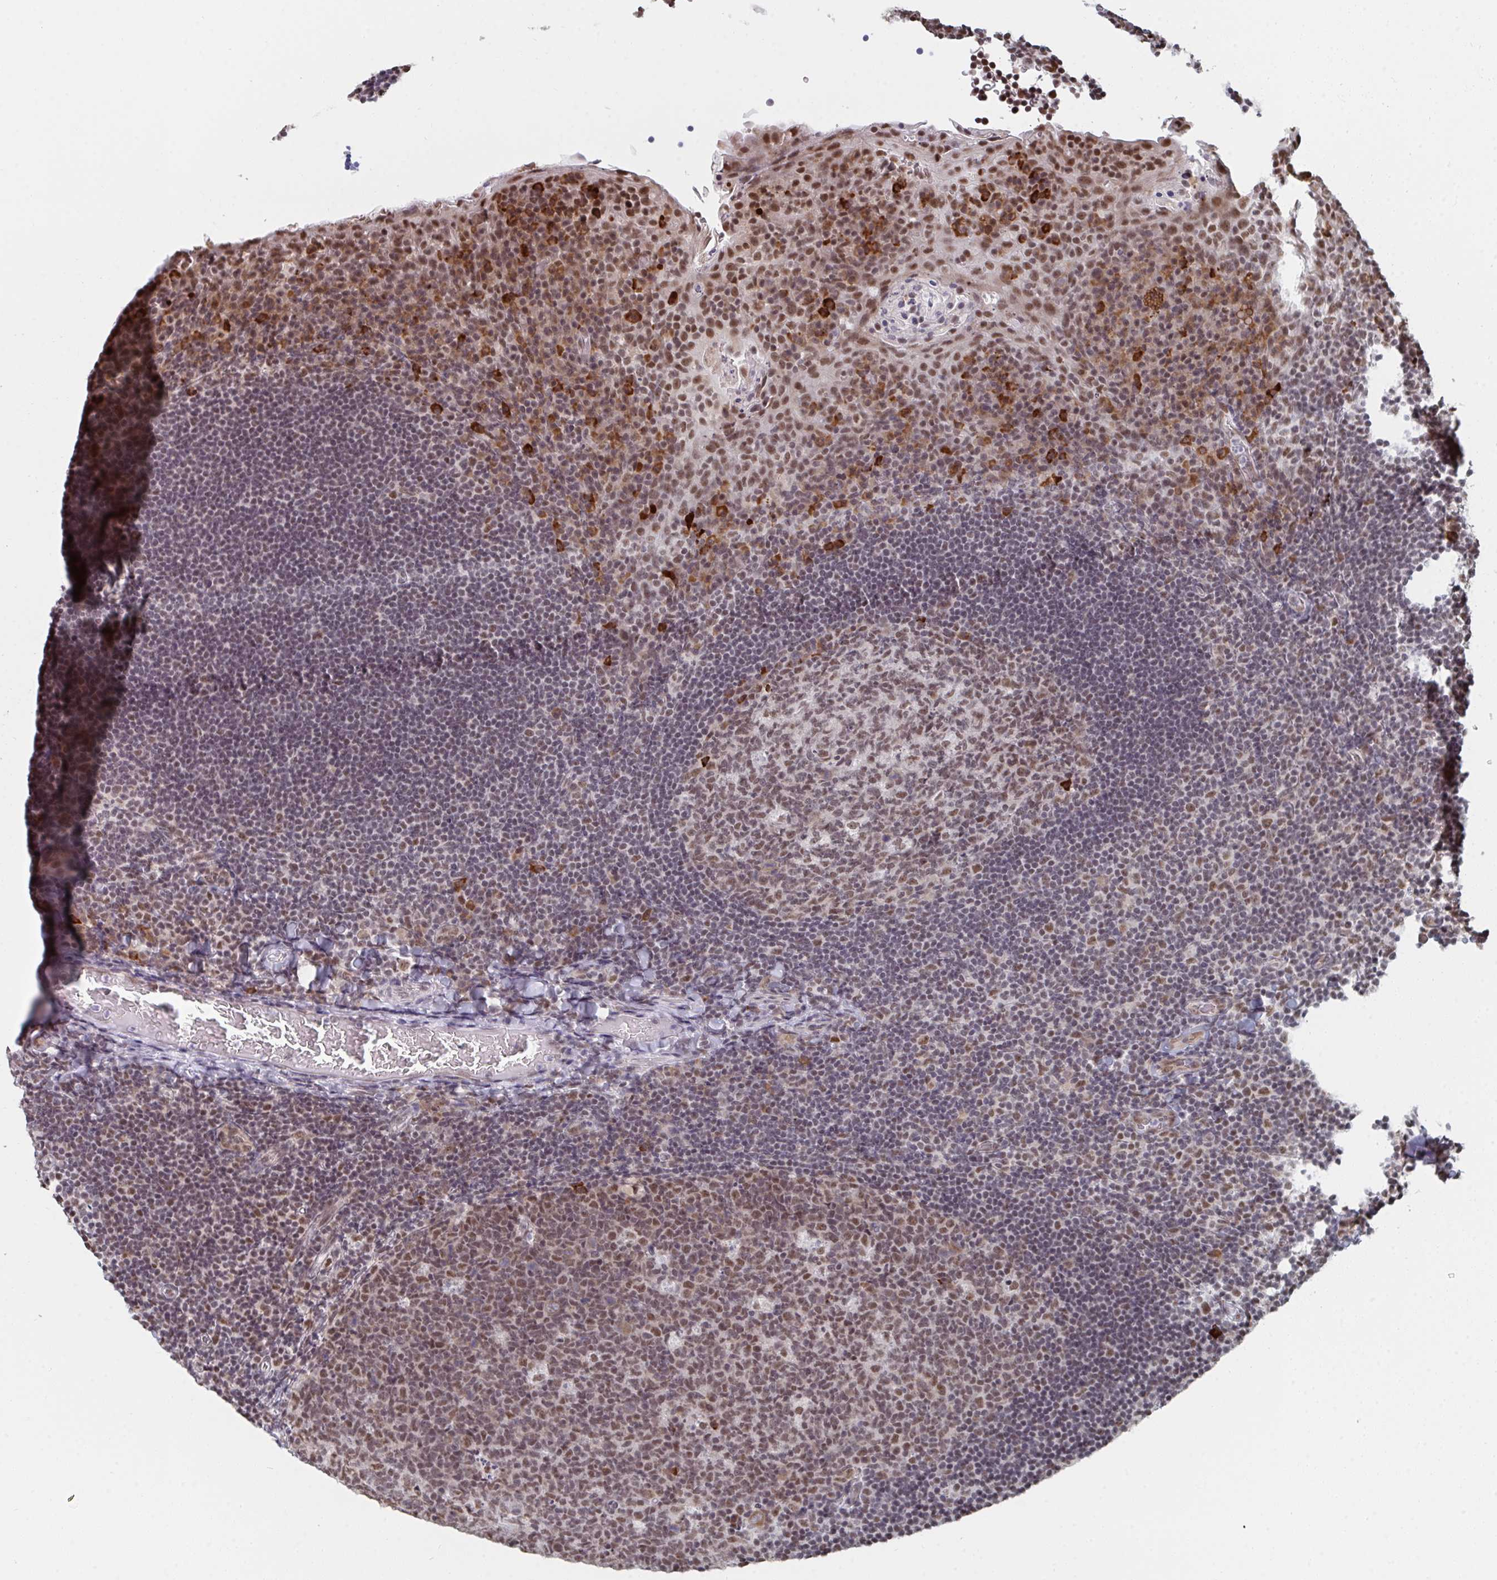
{"staining": {"intensity": "moderate", "quantity": ">75%", "location": "nuclear"}, "tissue": "tonsil", "cell_type": "Germinal center cells", "image_type": "normal", "snomed": [{"axis": "morphology", "description": "Normal tissue, NOS"}, {"axis": "topography", "description": "Tonsil"}], "caption": "Immunohistochemistry (IHC) staining of unremarkable tonsil, which displays medium levels of moderate nuclear staining in approximately >75% of germinal center cells indicating moderate nuclear protein staining. The staining was performed using DAB (brown) for protein detection and nuclei were counterstained in hematoxylin (blue).", "gene": "MBNL1", "patient": {"sex": "male", "age": 17}}